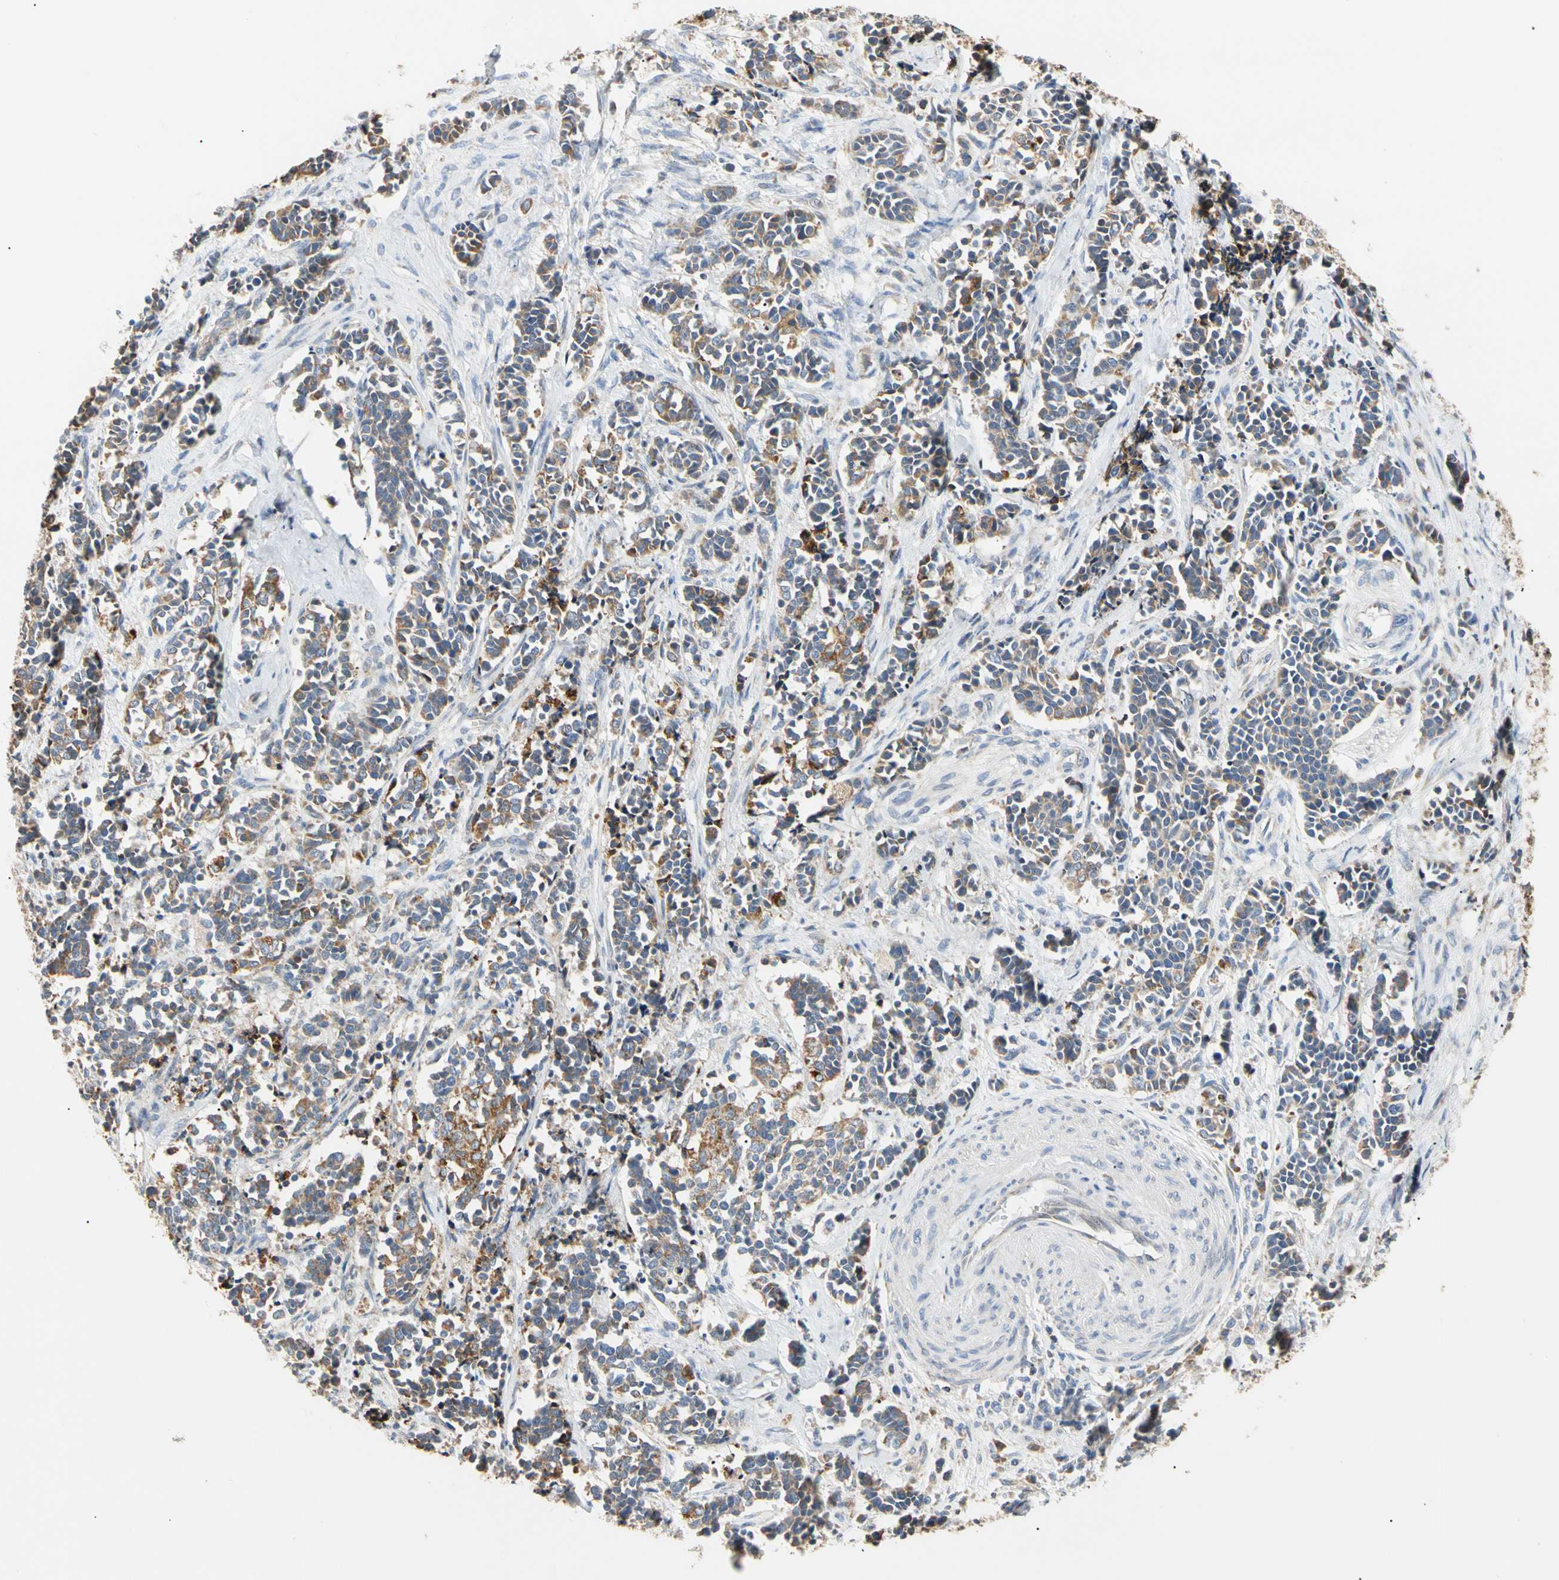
{"staining": {"intensity": "weak", "quantity": ">75%", "location": "cytoplasmic/membranous"}, "tissue": "cervical cancer", "cell_type": "Tumor cells", "image_type": "cancer", "snomed": [{"axis": "morphology", "description": "Squamous cell carcinoma, NOS"}, {"axis": "topography", "description": "Cervix"}], "caption": "Protein positivity by immunohistochemistry exhibits weak cytoplasmic/membranous expression in about >75% of tumor cells in cervical squamous cell carcinoma.", "gene": "PLGRKT", "patient": {"sex": "female", "age": 35}}